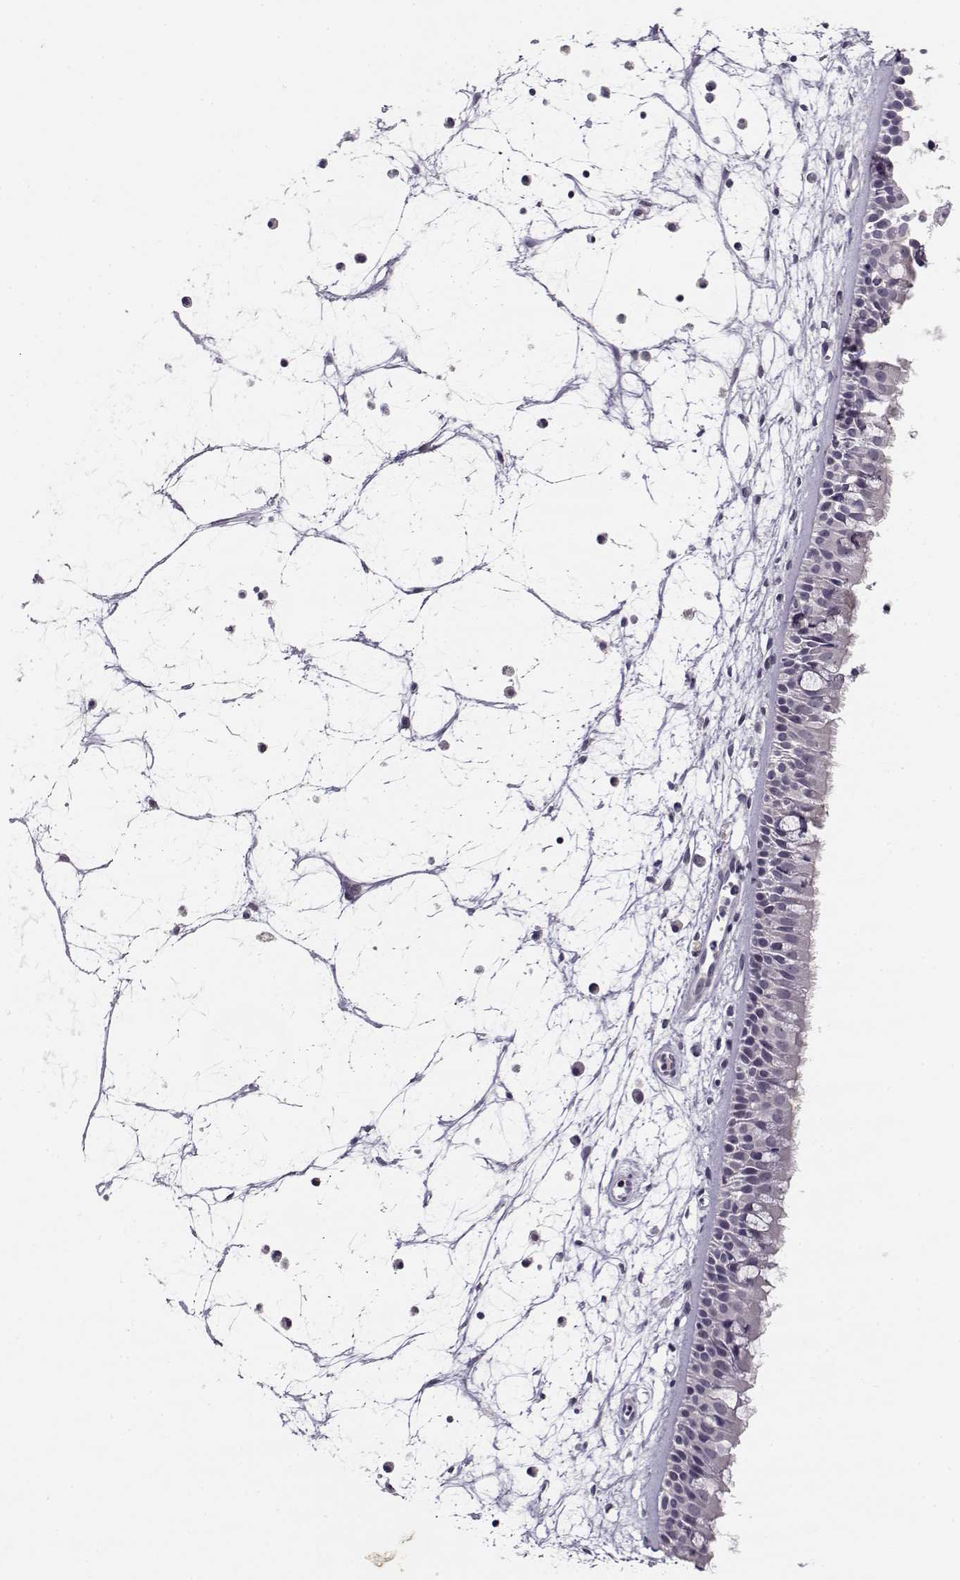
{"staining": {"intensity": "moderate", "quantity": "<25%", "location": "cytoplasmic/membranous"}, "tissue": "nasopharynx", "cell_type": "Respiratory epithelial cells", "image_type": "normal", "snomed": [{"axis": "morphology", "description": "Normal tissue, NOS"}, {"axis": "topography", "description": "Nasopharynx"}], "caption": "A brown stain shows moderate cytoplasmic/membranous staining of a protein in respiratory epithelial cells of unremarkable human nasopharynx.", "gene": "UROC1", "patient": {"sex": "female", "age": 68}}